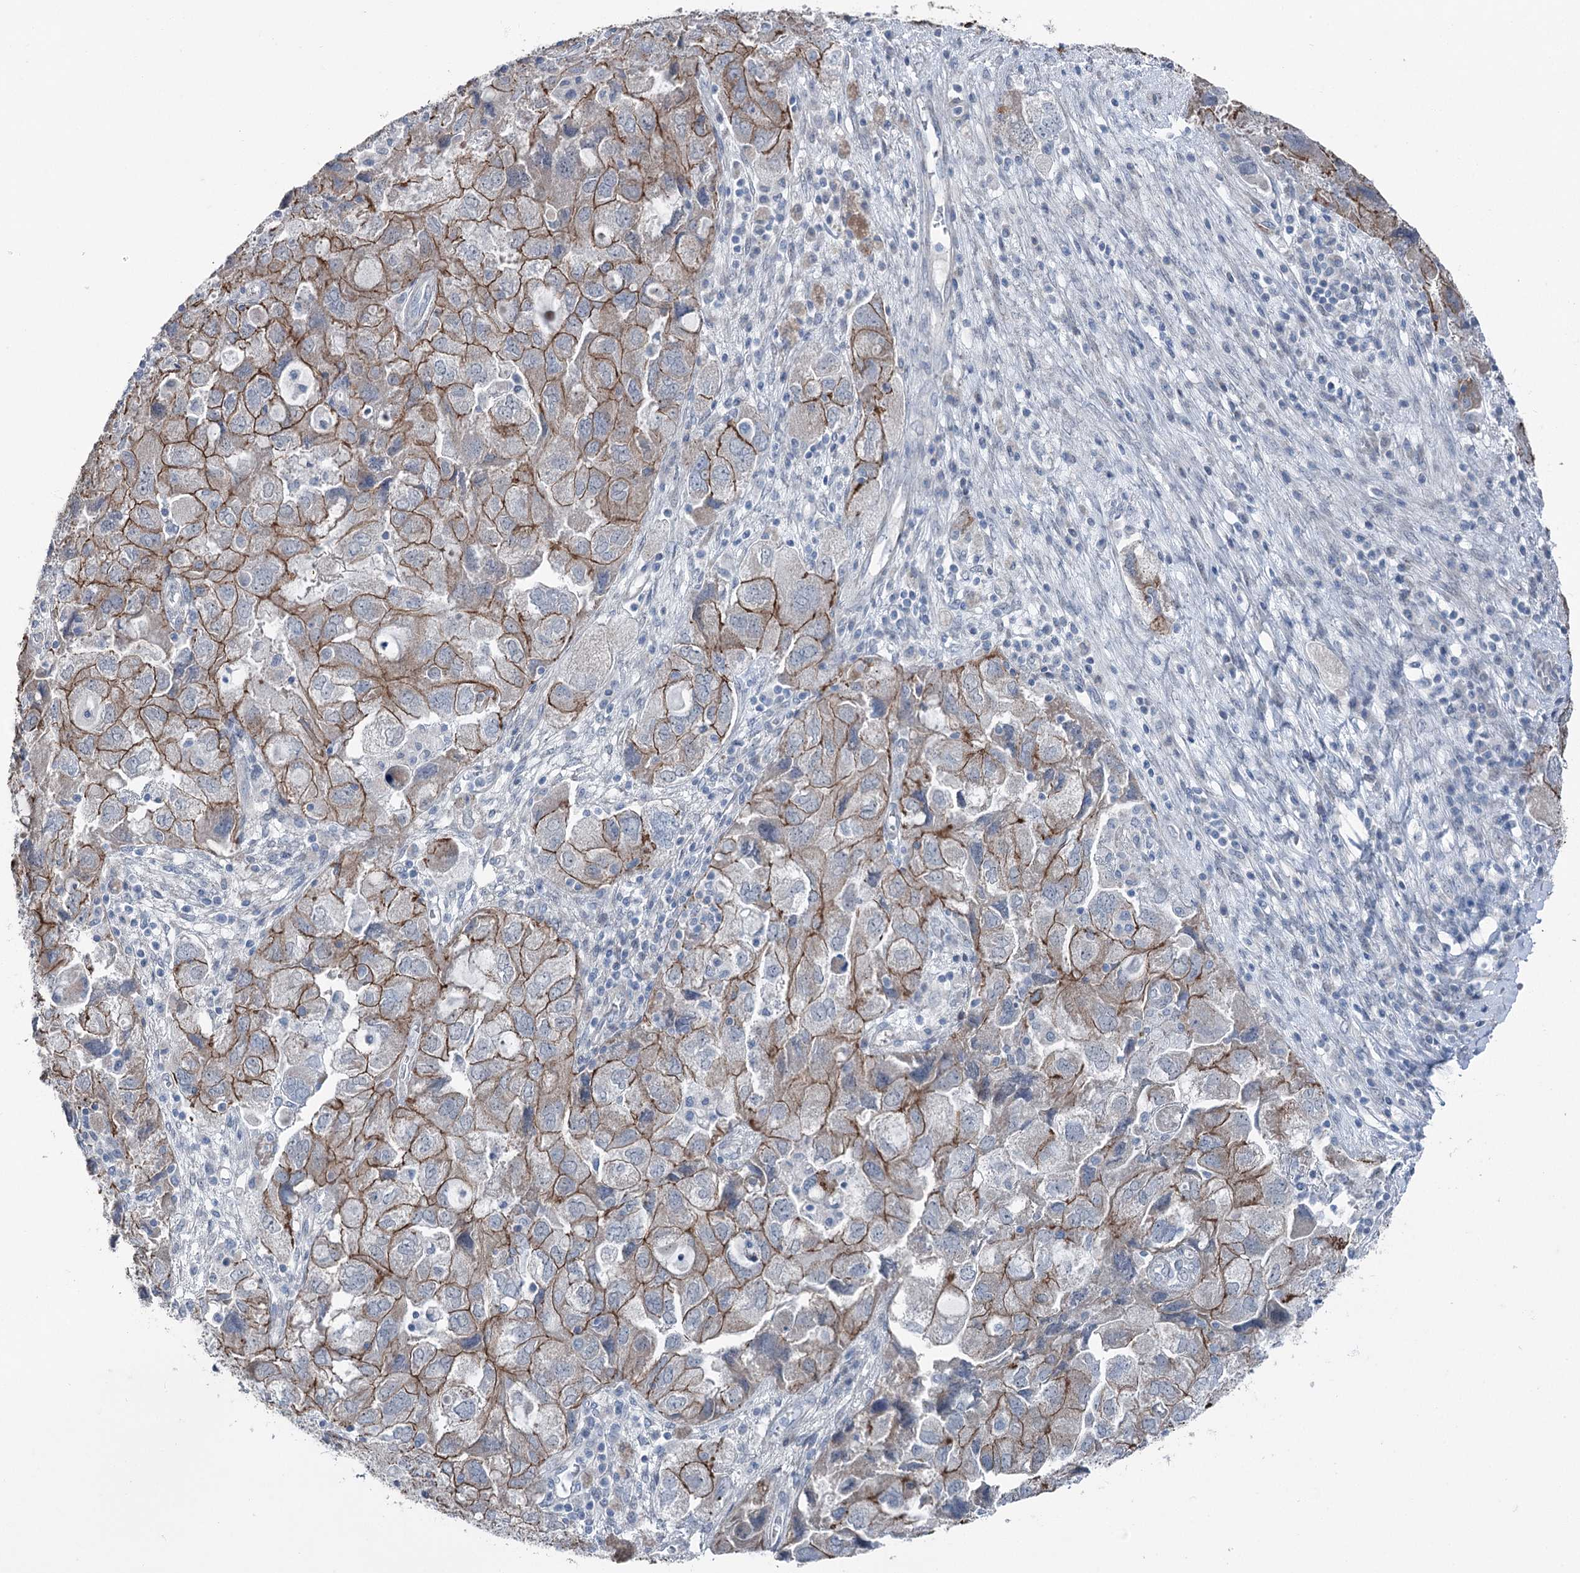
{"staining": {"intensity": "moderate", "quantity": ">75%", "location": "cytoplasmic/membranous"}, "tissue": "ovarian cancer", "cell_type": "Tumor cells", "image_type": "cancer", "snomed": [{"axis": "morphology", "description": "Carcinoma, NOS"}, {"axis": "morphology", "description": "Cystadenocarcinoma, serous, NOS"}, {"axis": "topography", "description": "Ovary"}], "caption": "Immunohistochemical staining of serous cystadenocarcinoma (ovarian) displays moderate cytoplasmic/membranous protein positivity in about >75% of tumor cells.", "gene": "FAM120B", "patient": {"sex": "female", "age": 69}}